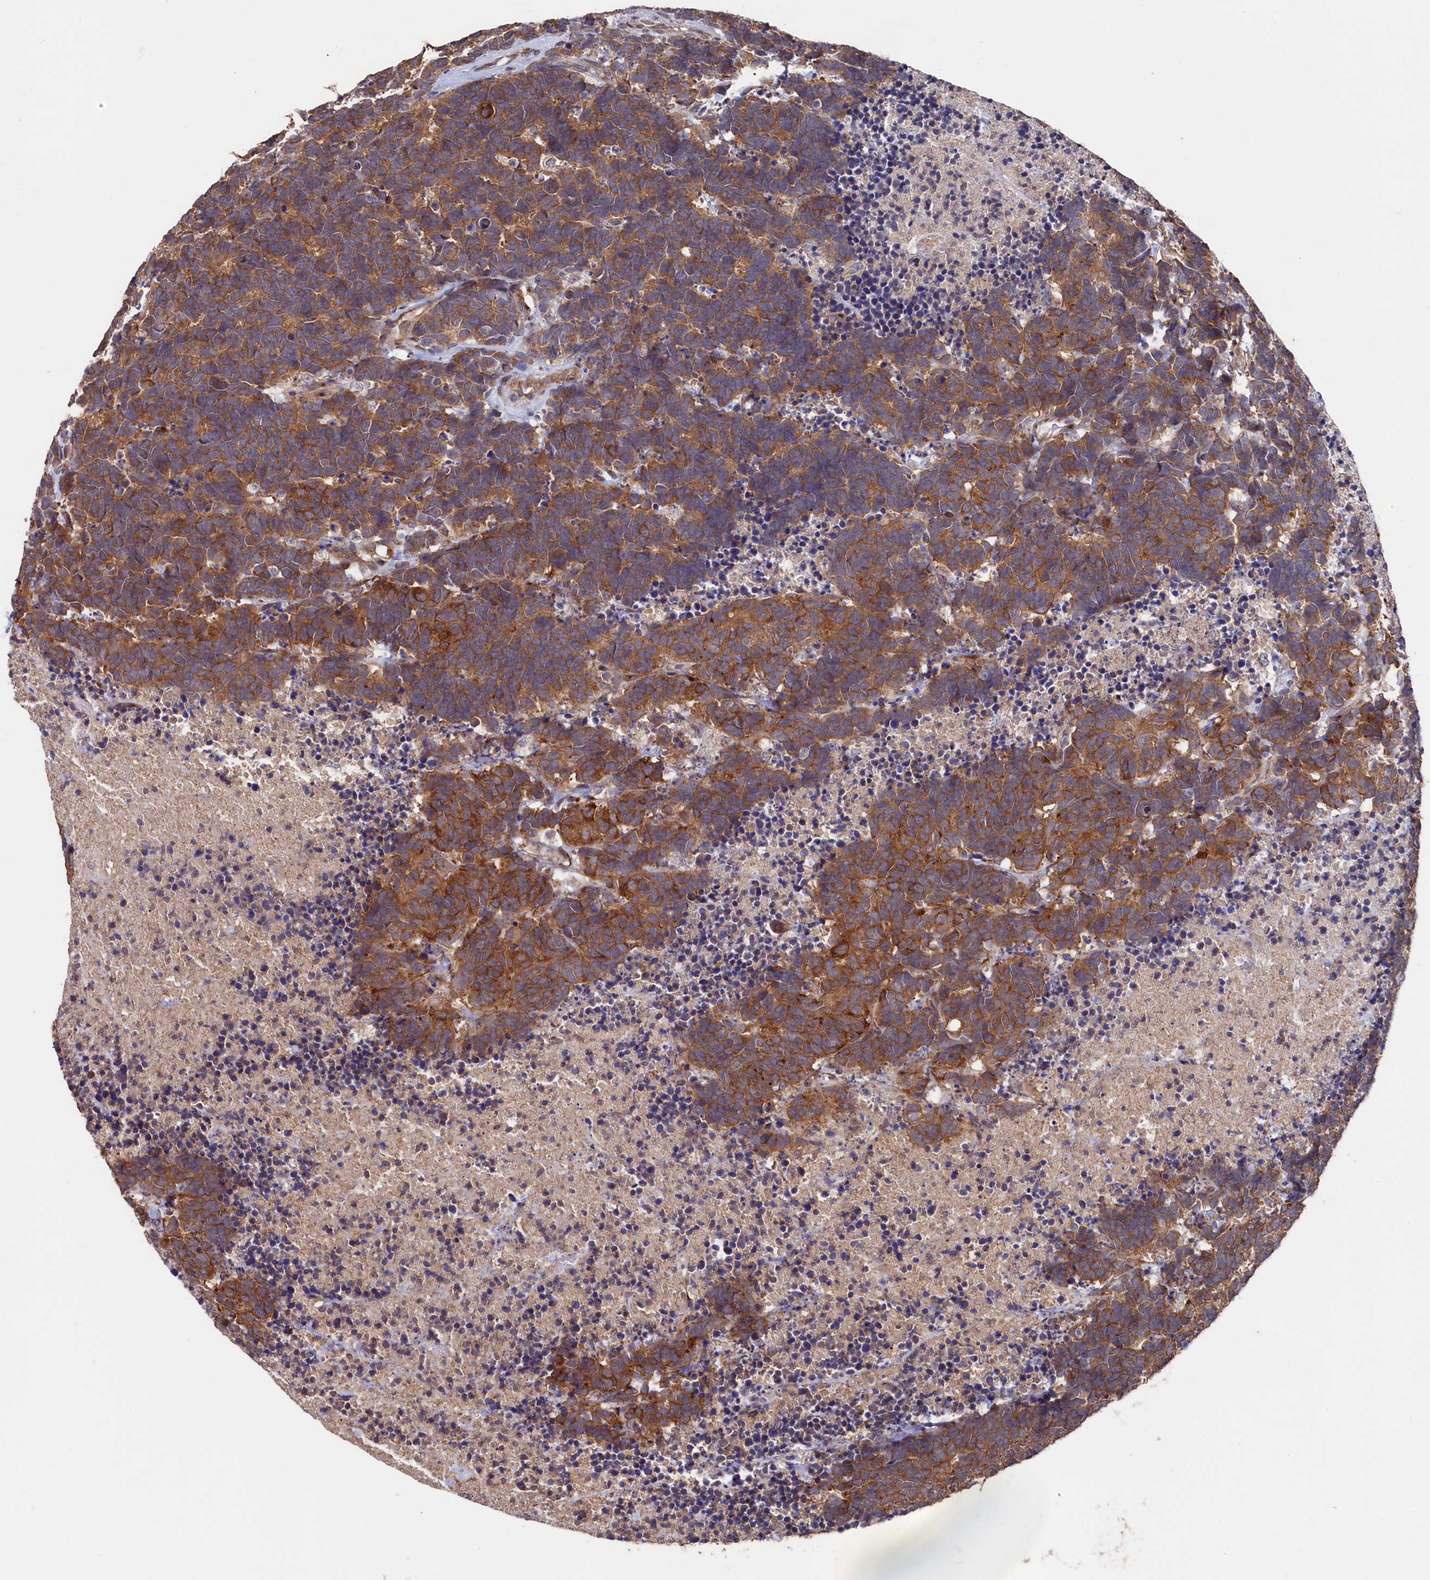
{"staining": {"intensity": "moderate", "quantity": ">75%", "location": "cytoplasmic/membranous"}, "tissue": "carcinoid", "cell_type": "Tumor cells", "image_type": "cancer", "snomed": [{"axis": "morphology", "description": "Carcinoma, NOS"}, {"axis": "morphology", "description": "Carcinoid, malignant, NOS"}, {"axis": "topography", "description": "Urinary bladder"}], "caption": "Tumor cells demonstrate medium levels of moderate cytoplasmic/membranous expression in approximately >75% of cells in carcinoid.", "gene": "SLC12A4", "patient": {"sex": "male", "age": 57}}